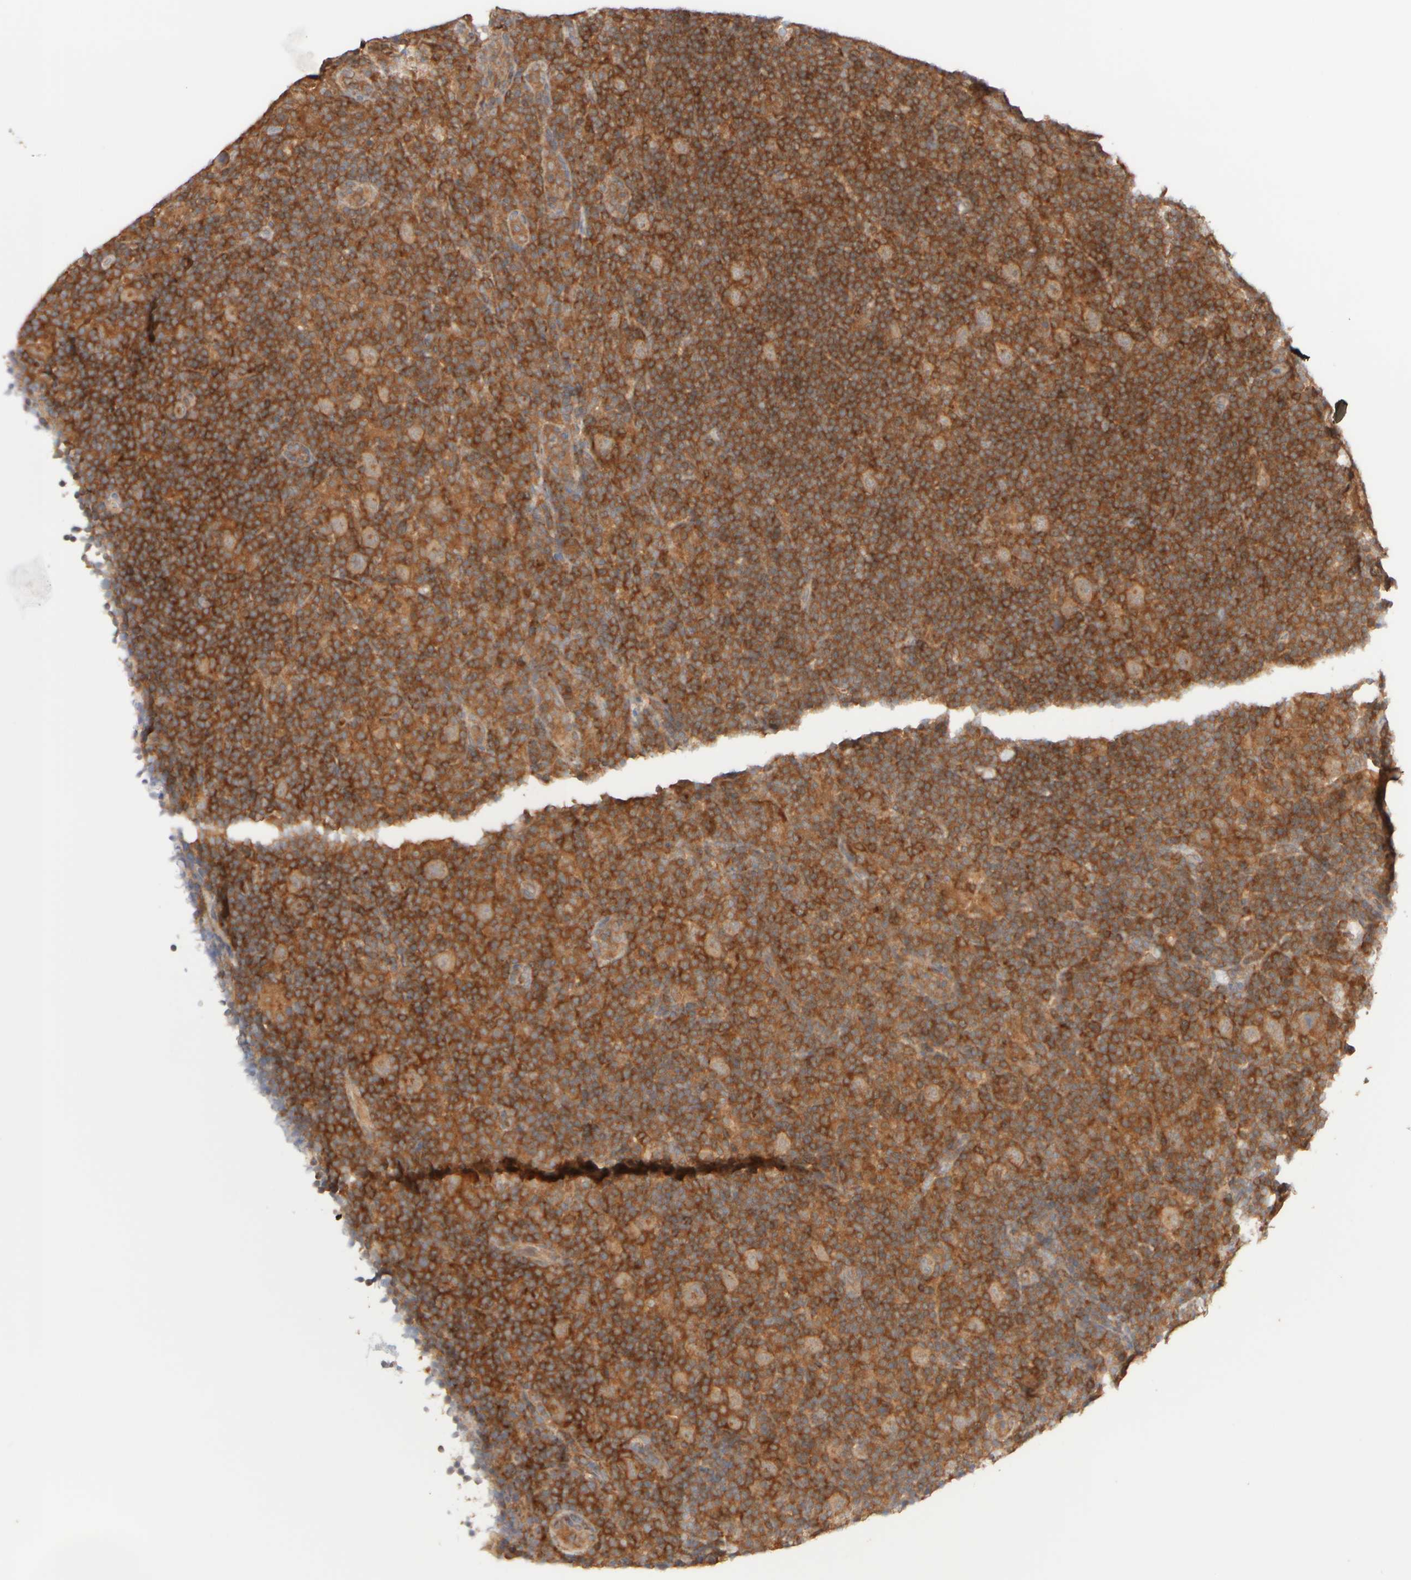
{"staining": {"intensity": "moderate", "quantity": ">75%", "location": "cytoplasmic/membranous"}, "tissue": "lymphoma", "cell_type": "Tumor cells", "image_type": "cancer", "snomed": [{"axis": "morphology", "description": "Hodgkin's disease, NOS"}, {"axis": "topography", "description": "Lymph node"}], "caption": "A brown stain shows moderate cytoplasmic/membranous positivity of a protein in human Hodgkin's disease tumor cells.", "gene": "RABEP1", "patient": {"sex": "female", "age": 57}}